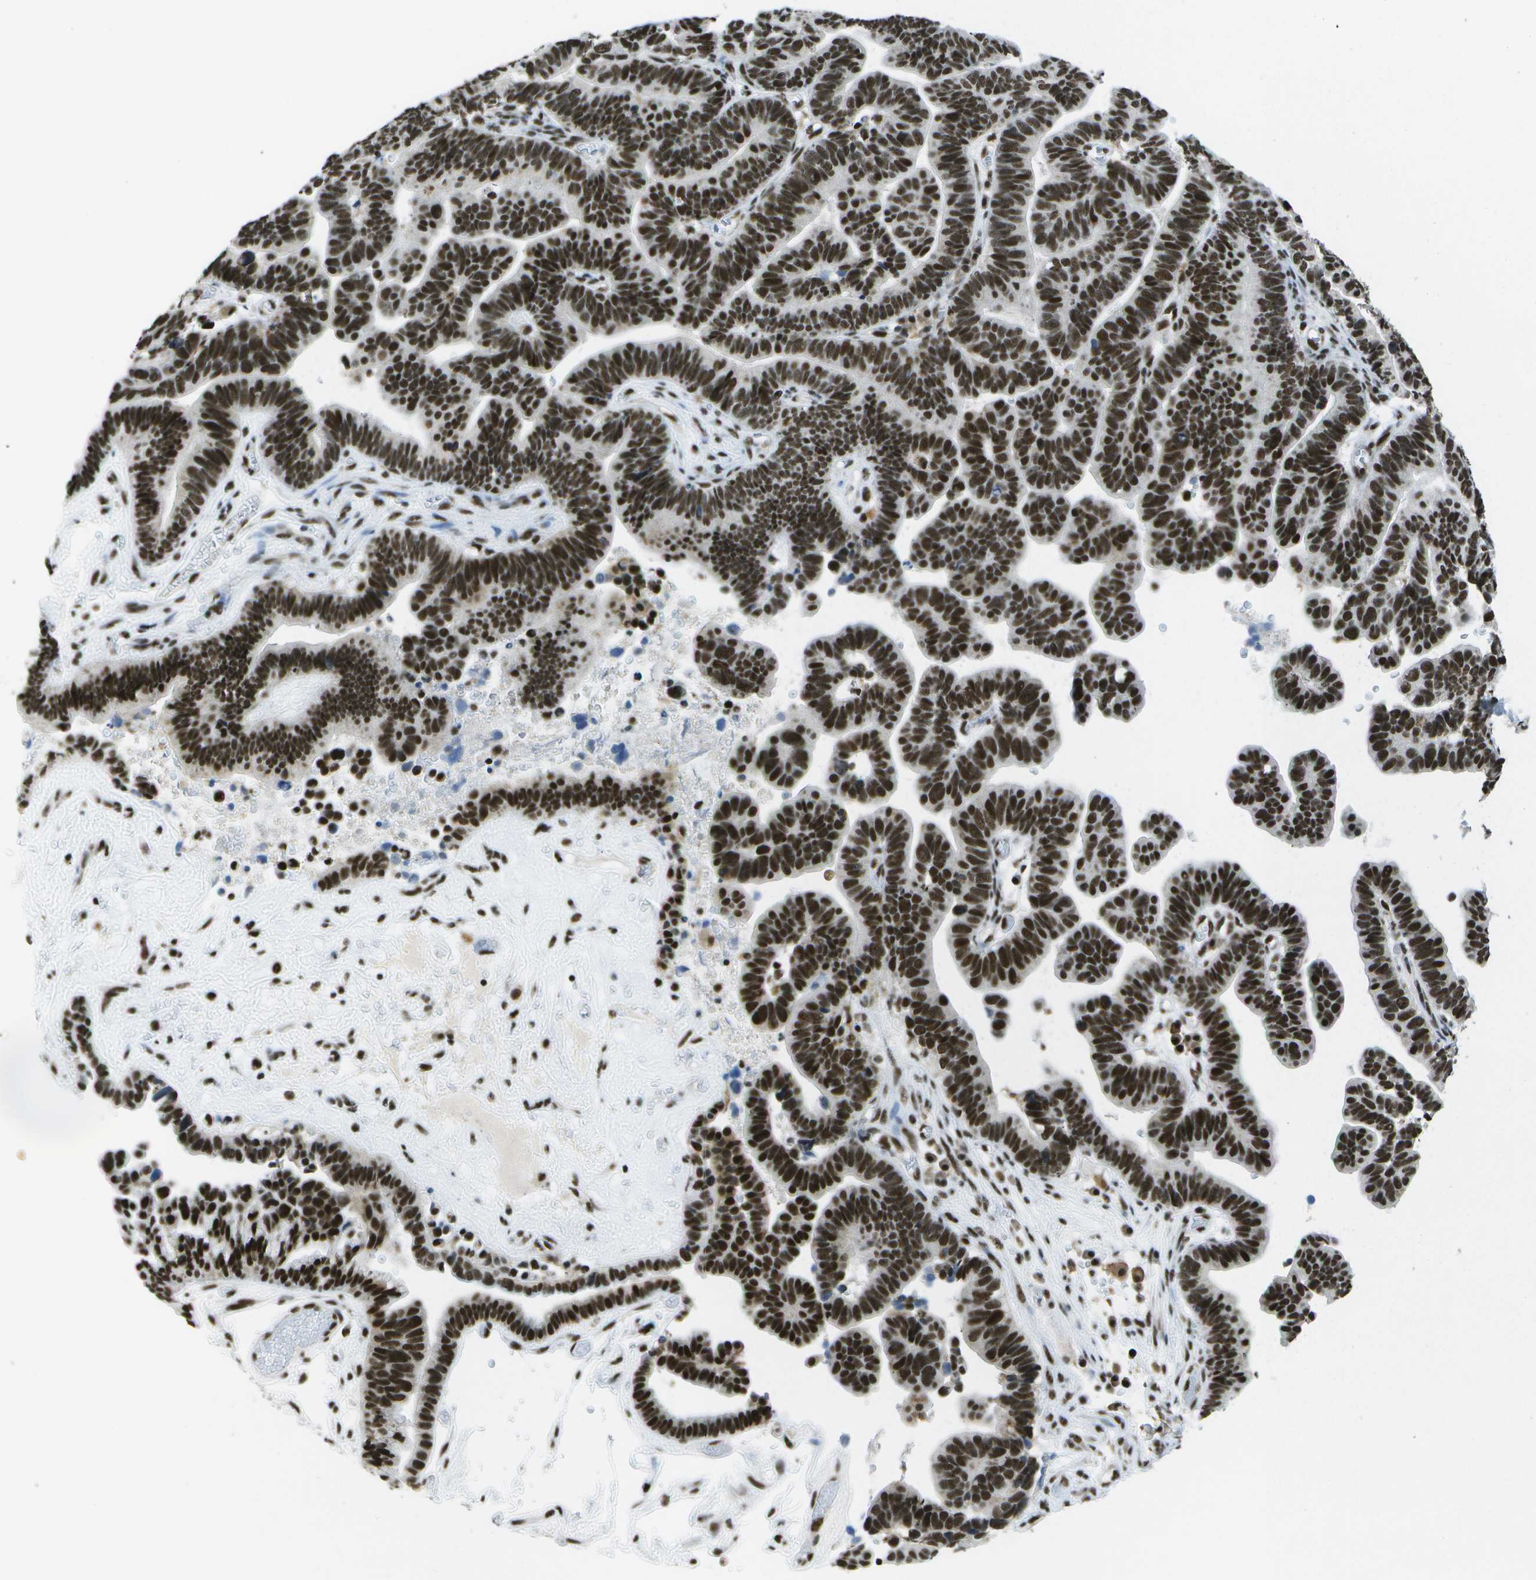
{"staining": {"intensity": "strong", "quantity": ">75%", "location": "nuclear"}, "tissue": "ovarian cancer", "cell_type": "Tumor cells", "image_type": "cancer", "snomed": [{"axis": "morphology", "description": "Cystadenocarcinoma, serous, NOS"}, {"axis": "topography", "description": "Ovary"}], "caption": "Immunohistochemistry (IHC) staining of ovarian serous cystadenocarcinoma, which displays high levels of strong nuclear positivity in about >75% of tumor cells indicating strong nuclear protein staining. The staining was performed using DAB (brown) for protein detection and nuclei were counterstained in hematoxylin (blue).", "gene": "NSRP1", "patient": {"sex": "female", "age": 56}}